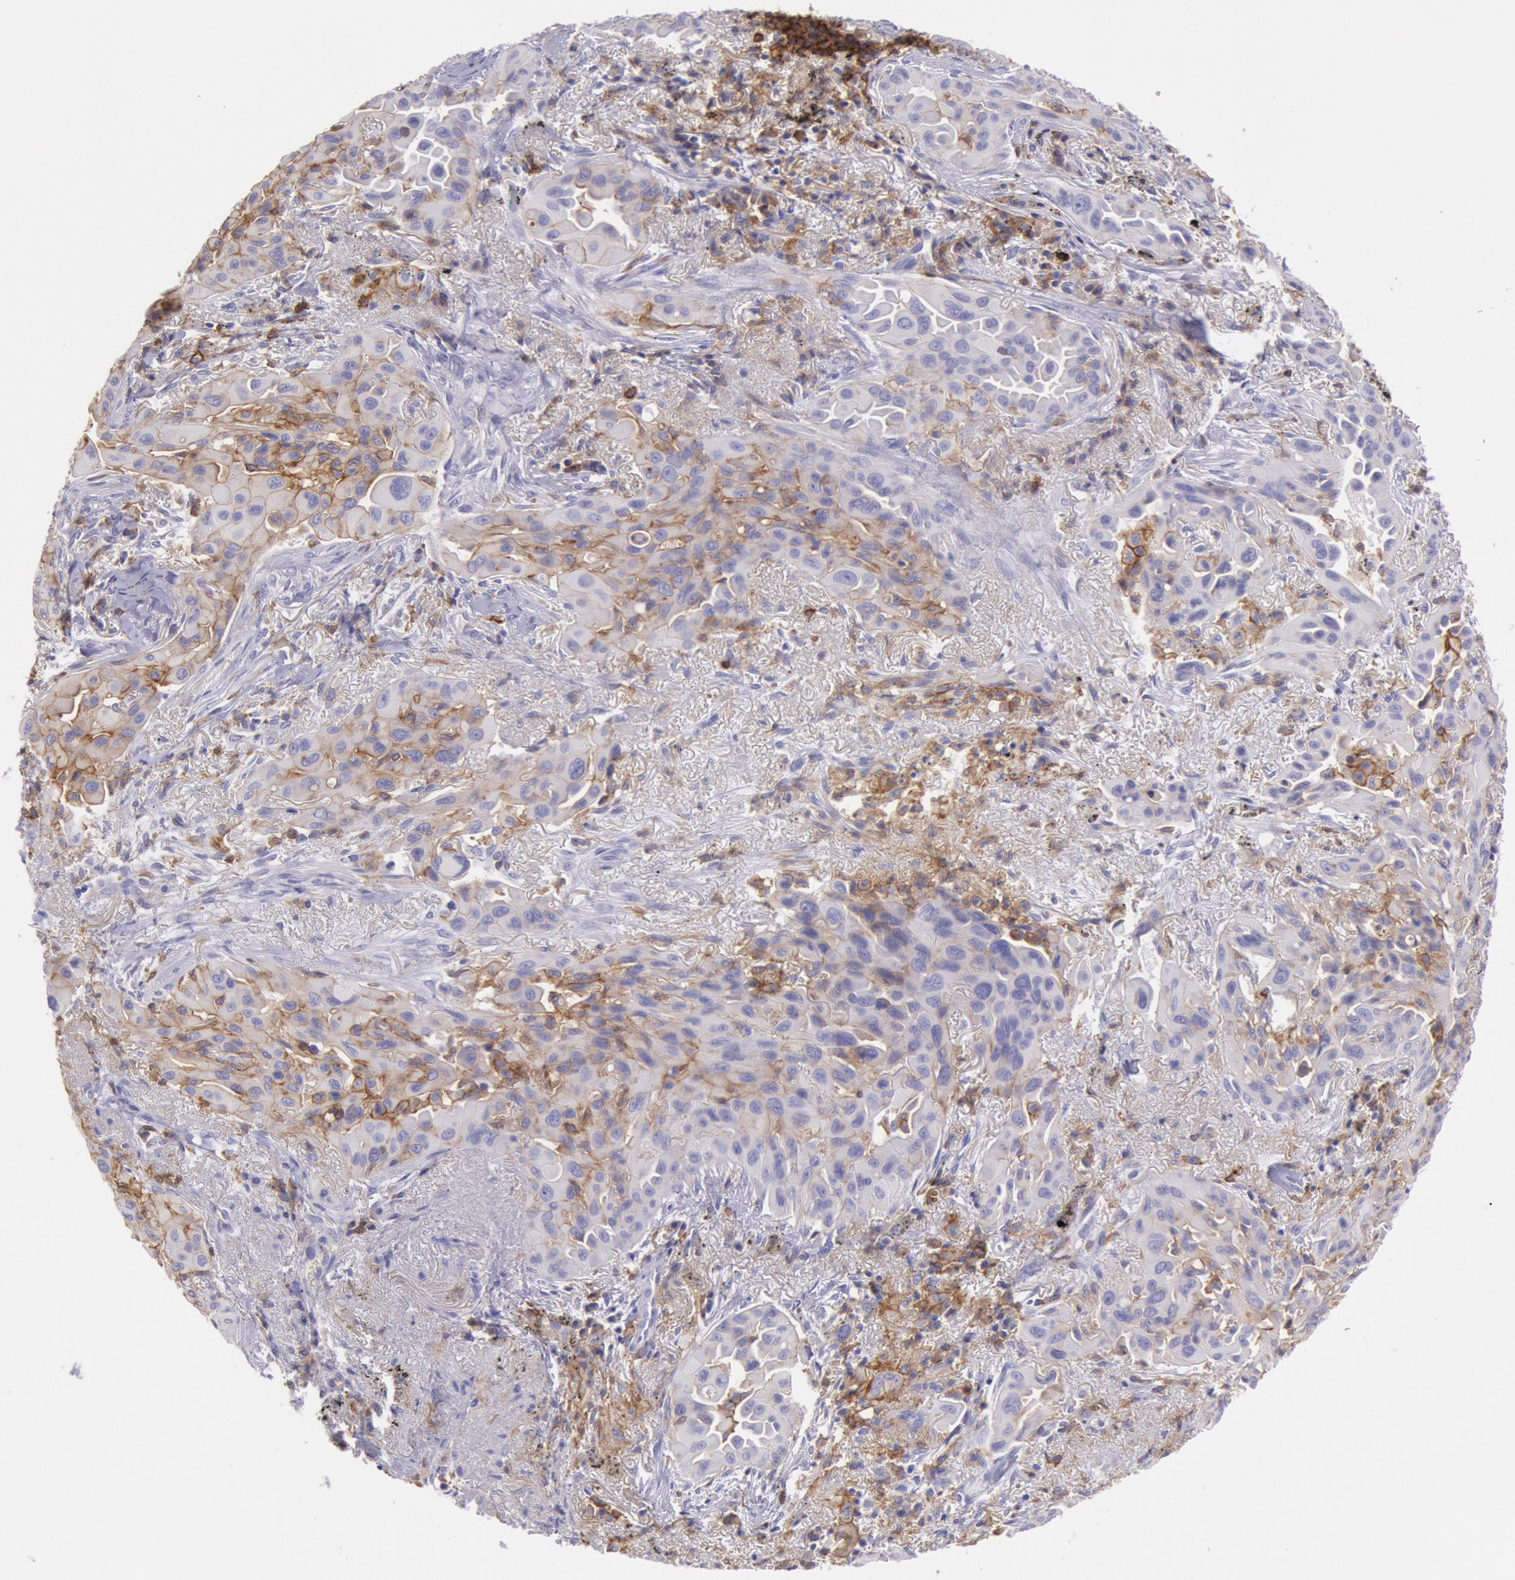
{"staining": {"intensity": "weak", "quantity": "<25%", "location": "cytoplasmic/membranous"}, "tissue": "lung cancer", "cell_type": "Tumor cells", "image_type": "cancer", "snomed": [{"axis": "morphology", "description": "Adenocarcinoma, NOS"}, {"axis": "topography", "description": "Lung"}], "caption": "Lung cancer (adenocarcinoma) stained for a protein using IHC exhibits no staining tumor cells.", "gene": "LYN", "patient": {"sex": "male", "age": 68}}